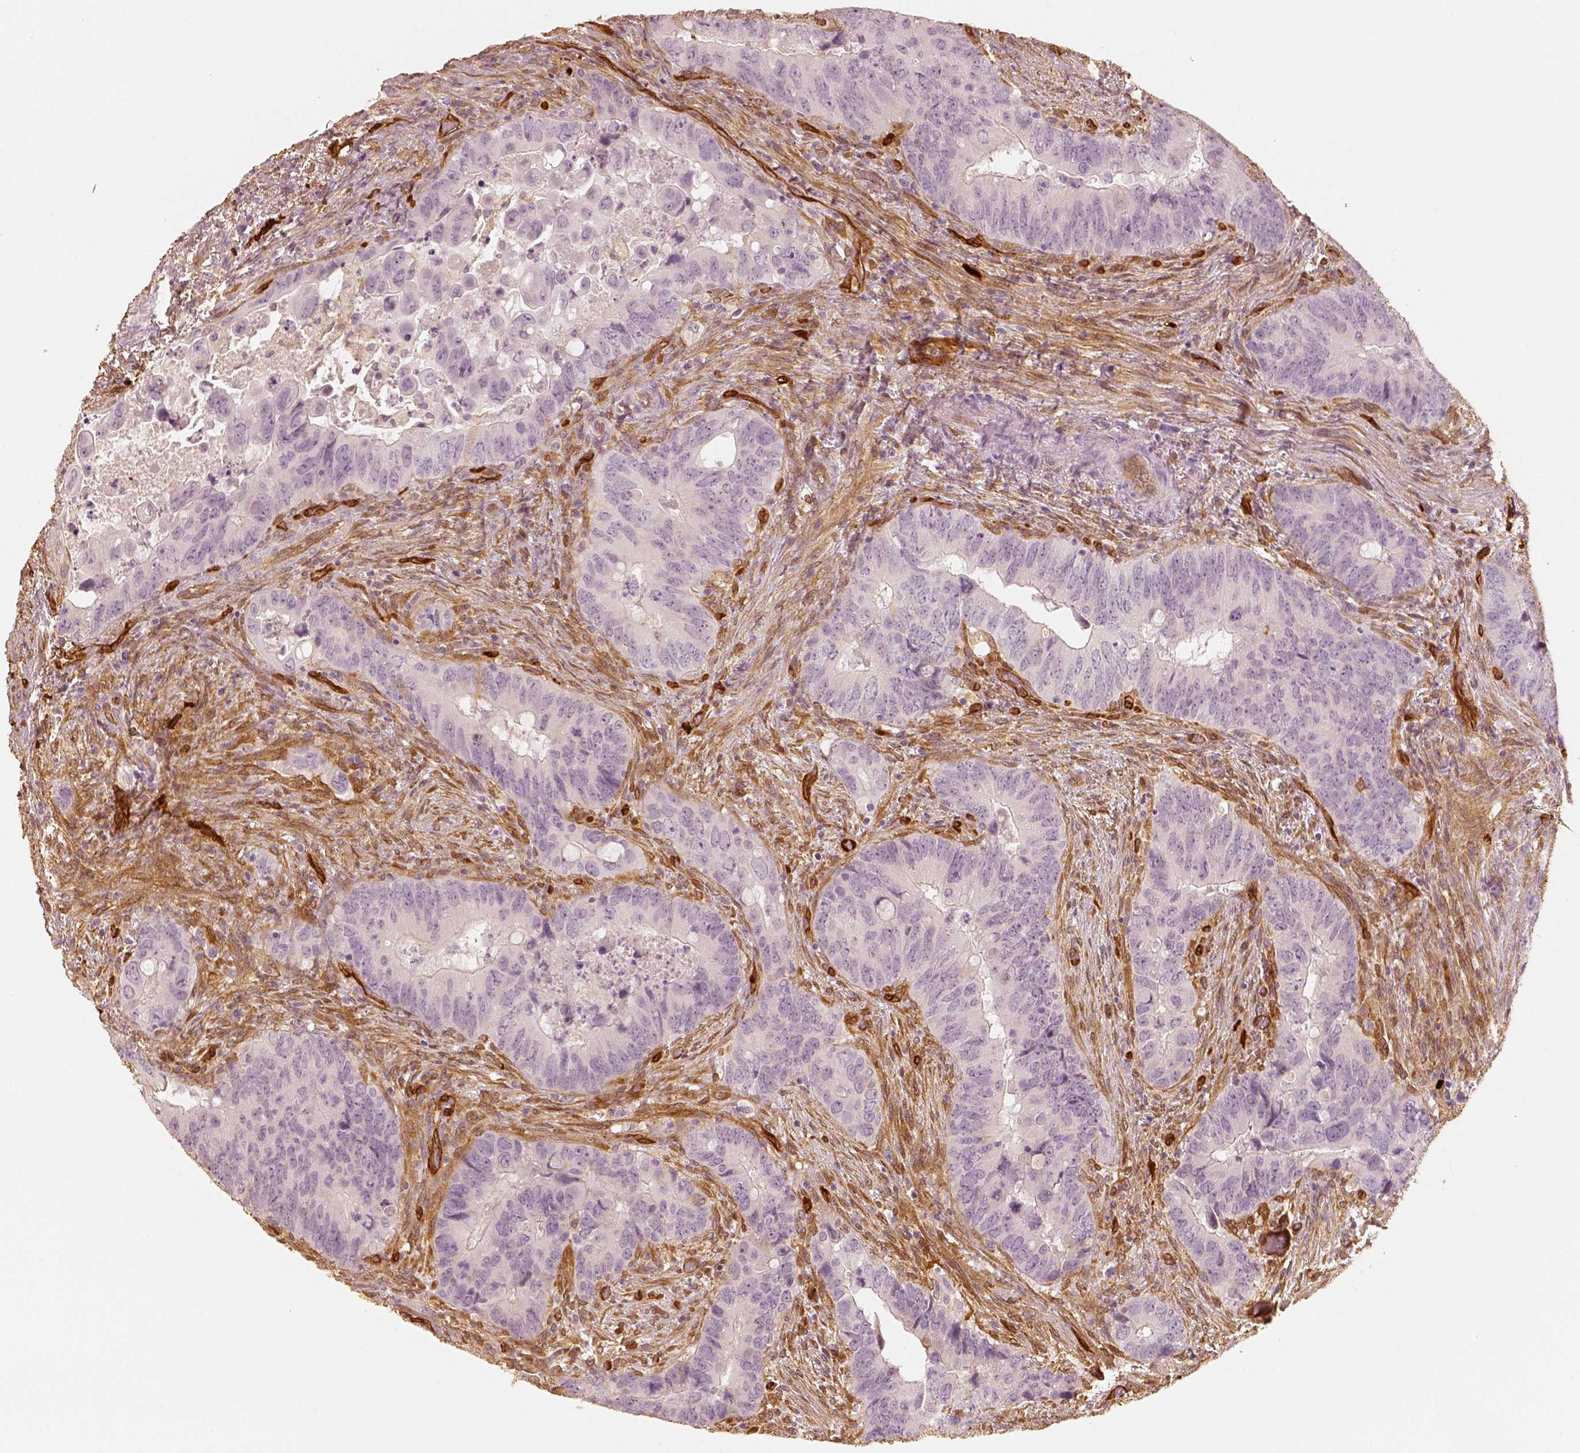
{"staining": {"intensity": "negative", "quantity": "none", "location": "none"}, "tissue": "colorectal cancer", "cell_type": "Tumor cells", "image_type": "cancer", "snomed": [{"axis": "morphology", "description": "Adenocarcinoma, NOS"}, {"axis": "topography", "description": "Rectum"}], "caption": "Immunohistochemical staining of human colorectal adenocarcinoma reveals no significant expression in tumor cells.", "gene": "FSCN1", "patient": {"sex": "male", "age": 78}}